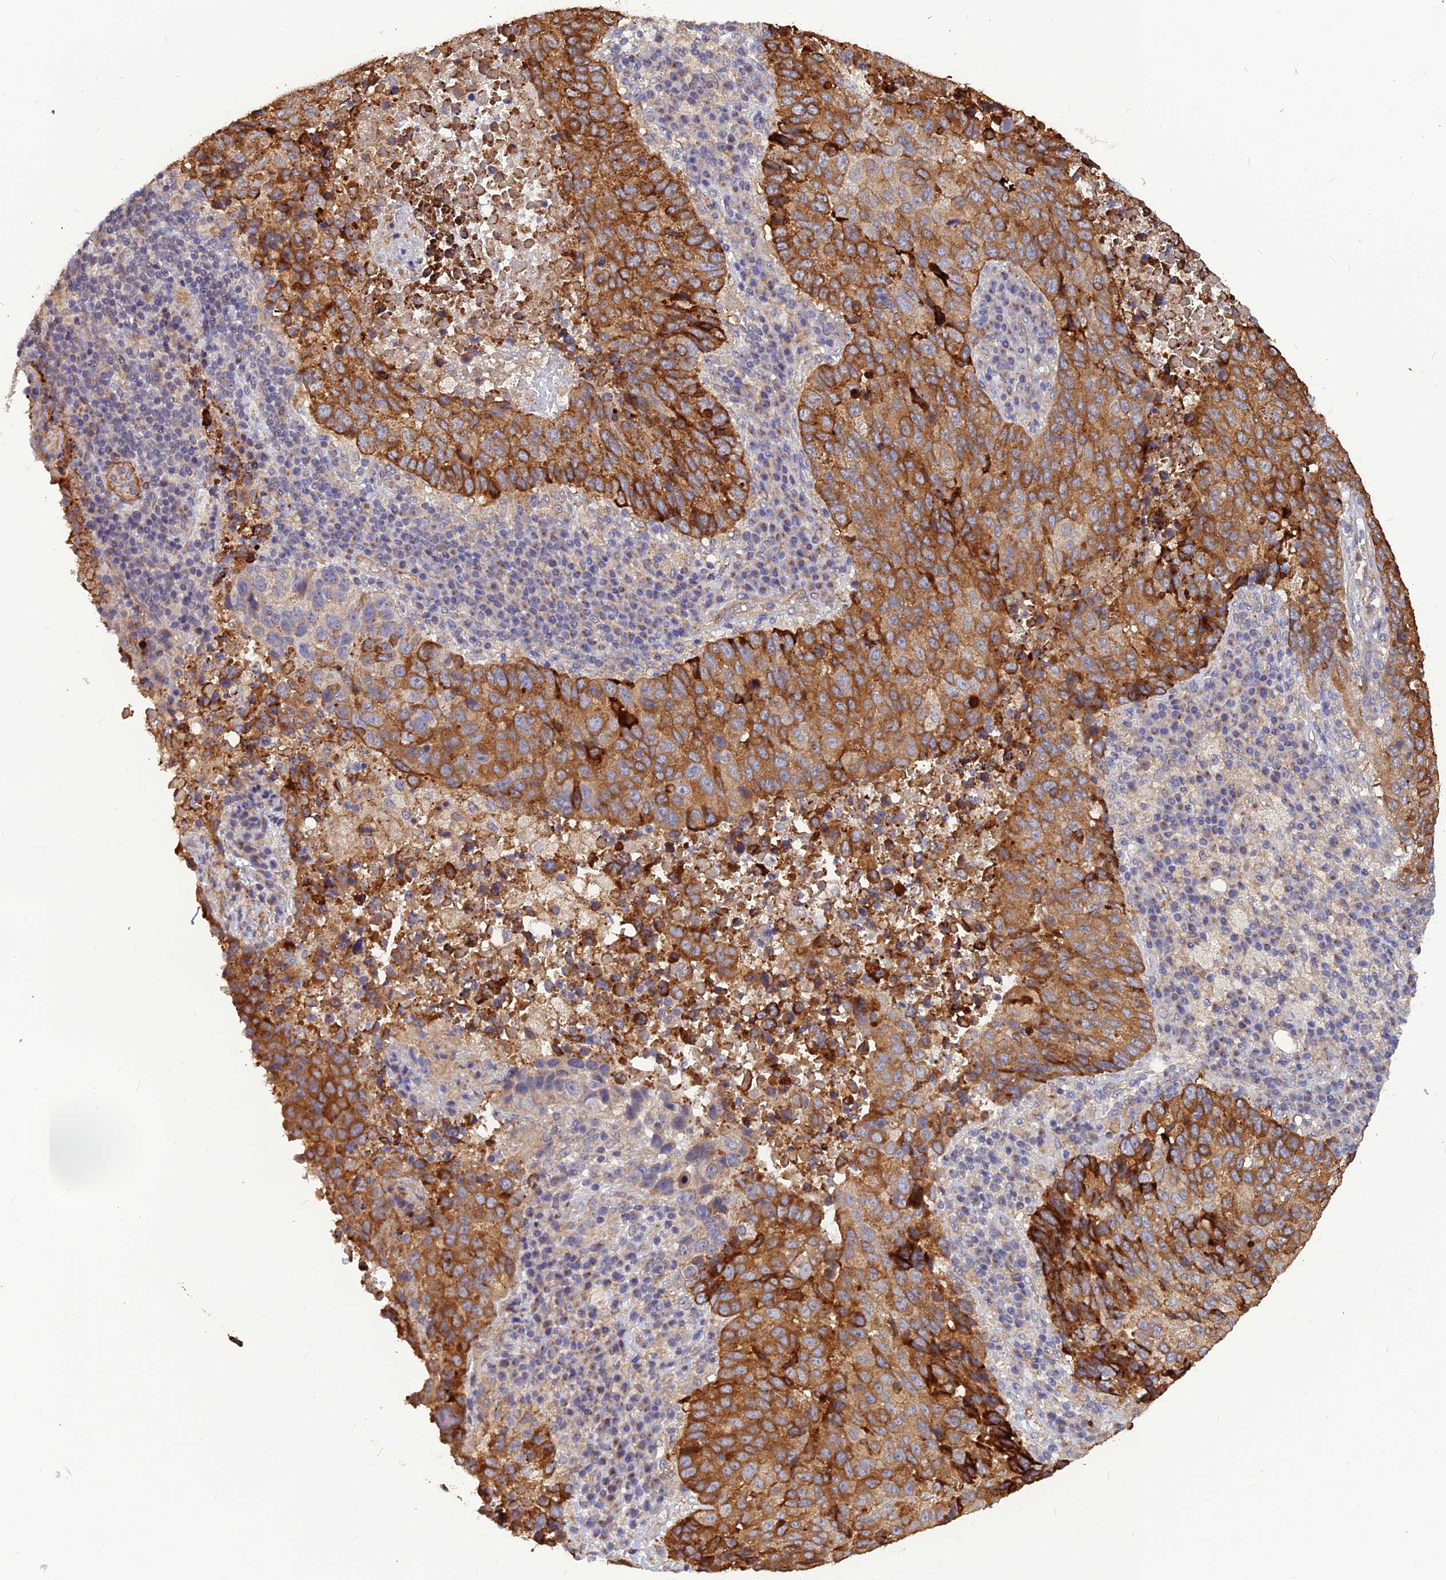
{"staining": {"intensity": "strong", "quantity": ">75%", "location": "cytoplasmic/membranous"}, "tissue": "lung cancer", "cell_type": "Tumor cells", "image_type": "cancer", "snomed": [{"axis": "morphology", "description": "Squamous cell carcinoma, NOS"}, {"axis": "topography", "description": "Lung"}], "caption": "The image shows immunohistochemical staining of lung cancer. There is strong cytoplasmic/membranous positivity is appreciated in about >75% of tumor cells.", "gene": "LEKR1", "patient": {"sex": "male", "age": 73}}